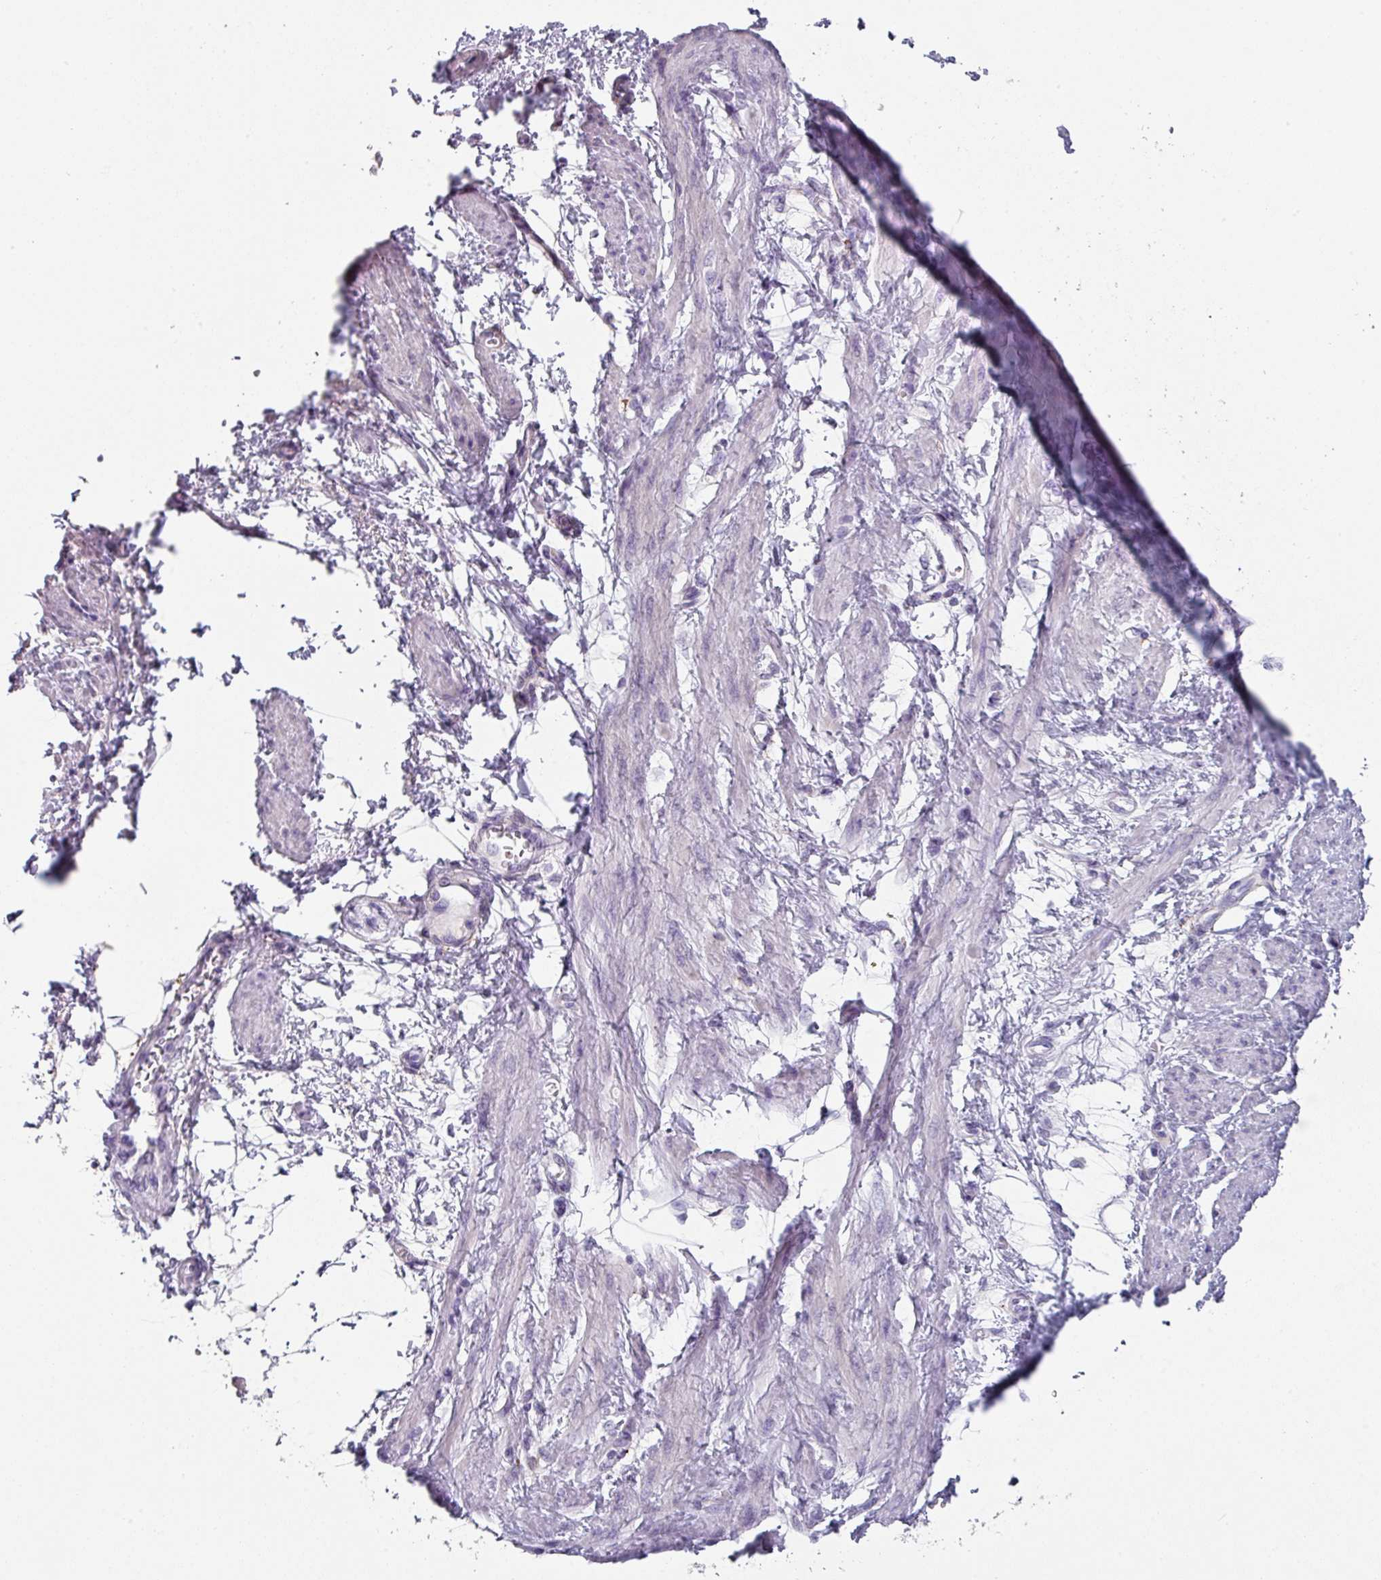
{"staining": {"intensity": "negative", "quantity": "none", "location": "none"}, "tissue": "smooth muscle", "cell_type": "Smooth muscle cells", "image_type": "normal", "snomed": [{"axis": "morphology", "description": "Normal tissue, NOS"}, {"axis": "topography", "description": "Smooth muscle"}, {"axis": "topography", "description": "Uterus"}], "caption": "DAB (3,3'-diaminobenzidine) immunohistochemical staining of benign smooth muscle exhibits no significant positivity in smooth muscle cells.", "gene": "DEFB115", "patient": {"sex": "female", "age": 39}}